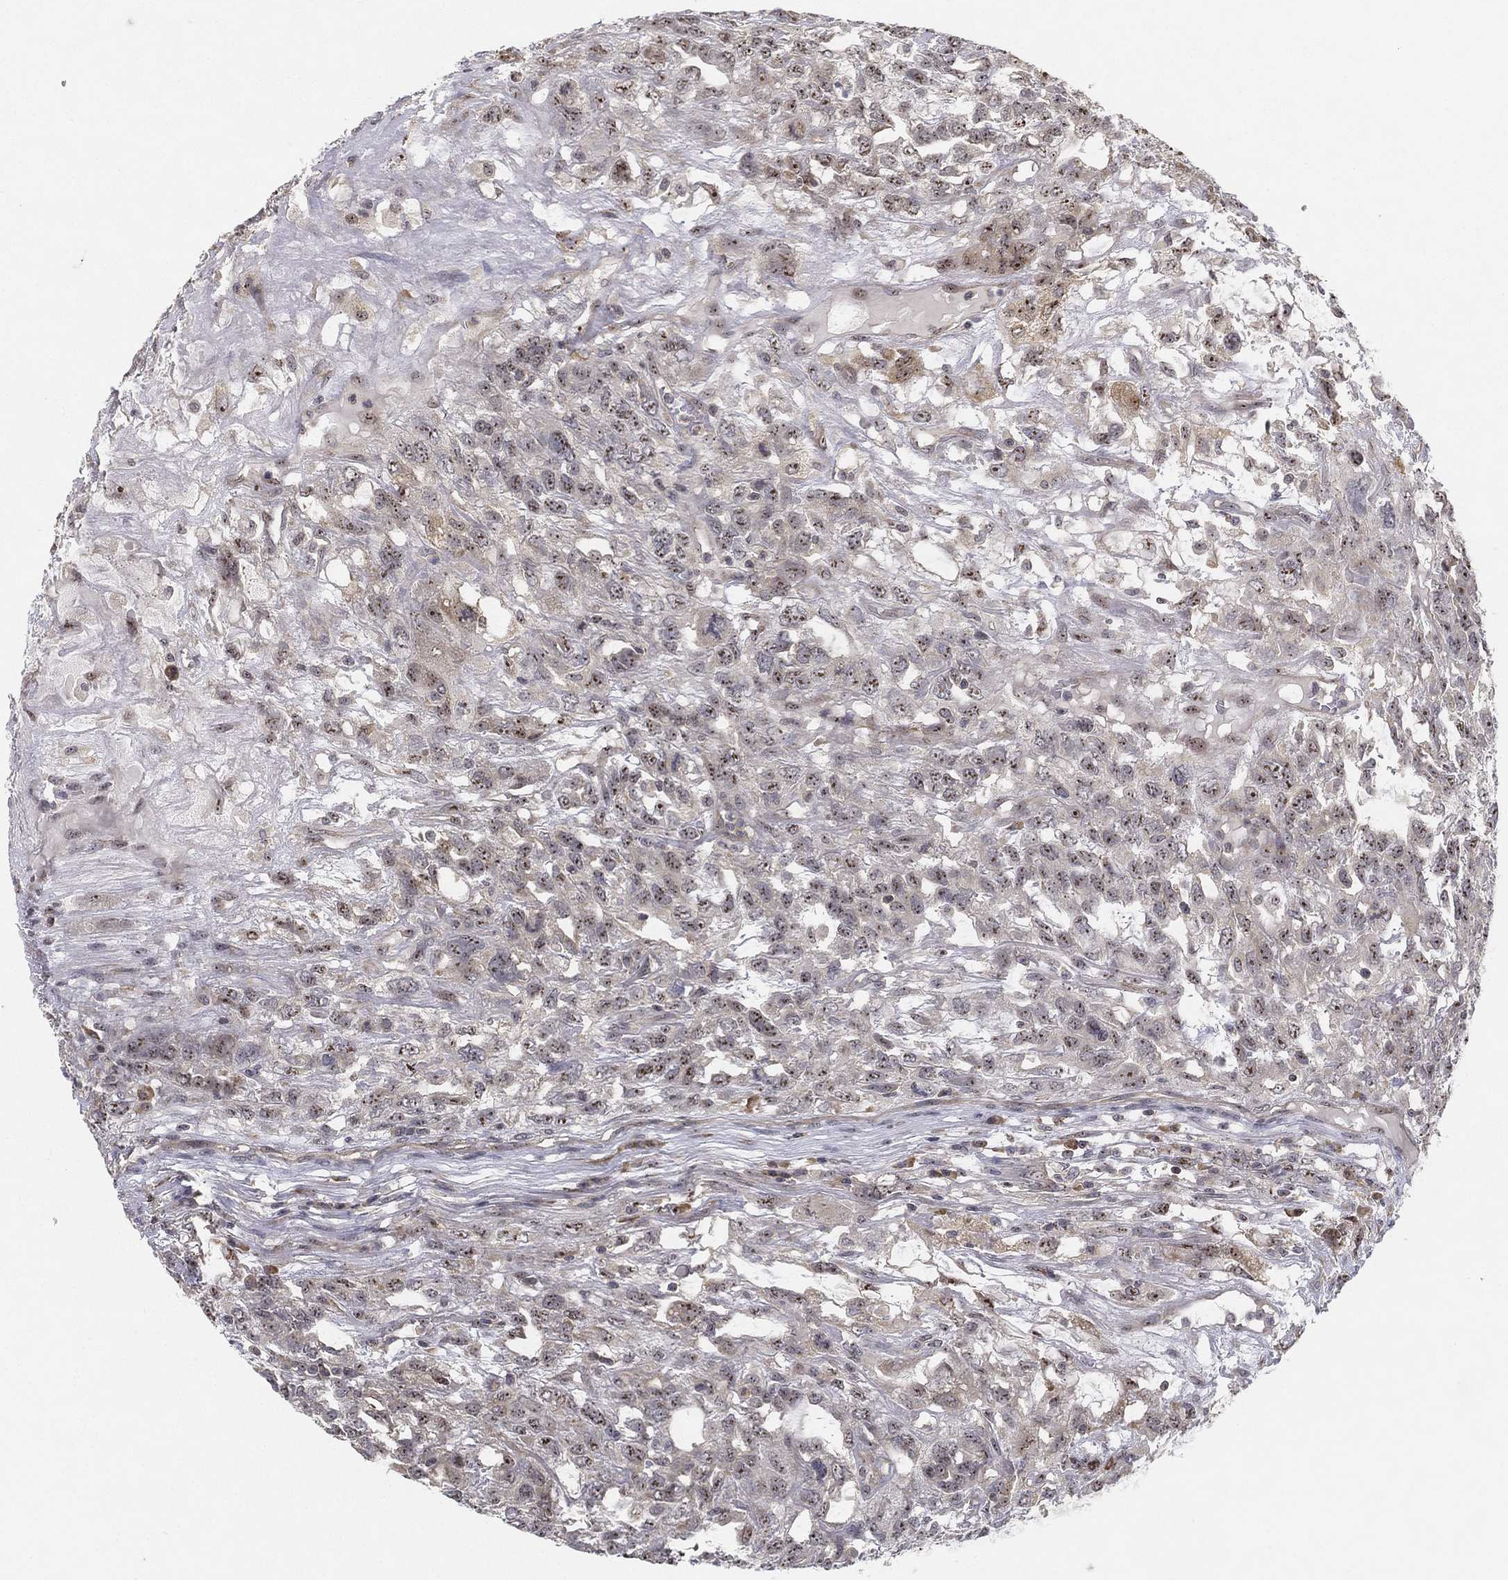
{"staining": {"intensity": "strong", "quantity": "25%-75%", "location": "nuclear"}, "tissue": "testis cancer", "cell_type": "Tumor cells", "image_type": "cancer", "snomed": [{"axis": "morphology", "description": "Seminoma, NOS"}, {"axis": "topography", "description": "Testis"}], "caption": "Strong nuclear protein expression is identified in about 25%-75% of tumor cells in testis cancer (seminoma). (brown staining indicates protein expression, while blue staining denotes nuclei).", "gene": "PPP1R16B", "patient": {"sex": "male", "age": 52}}